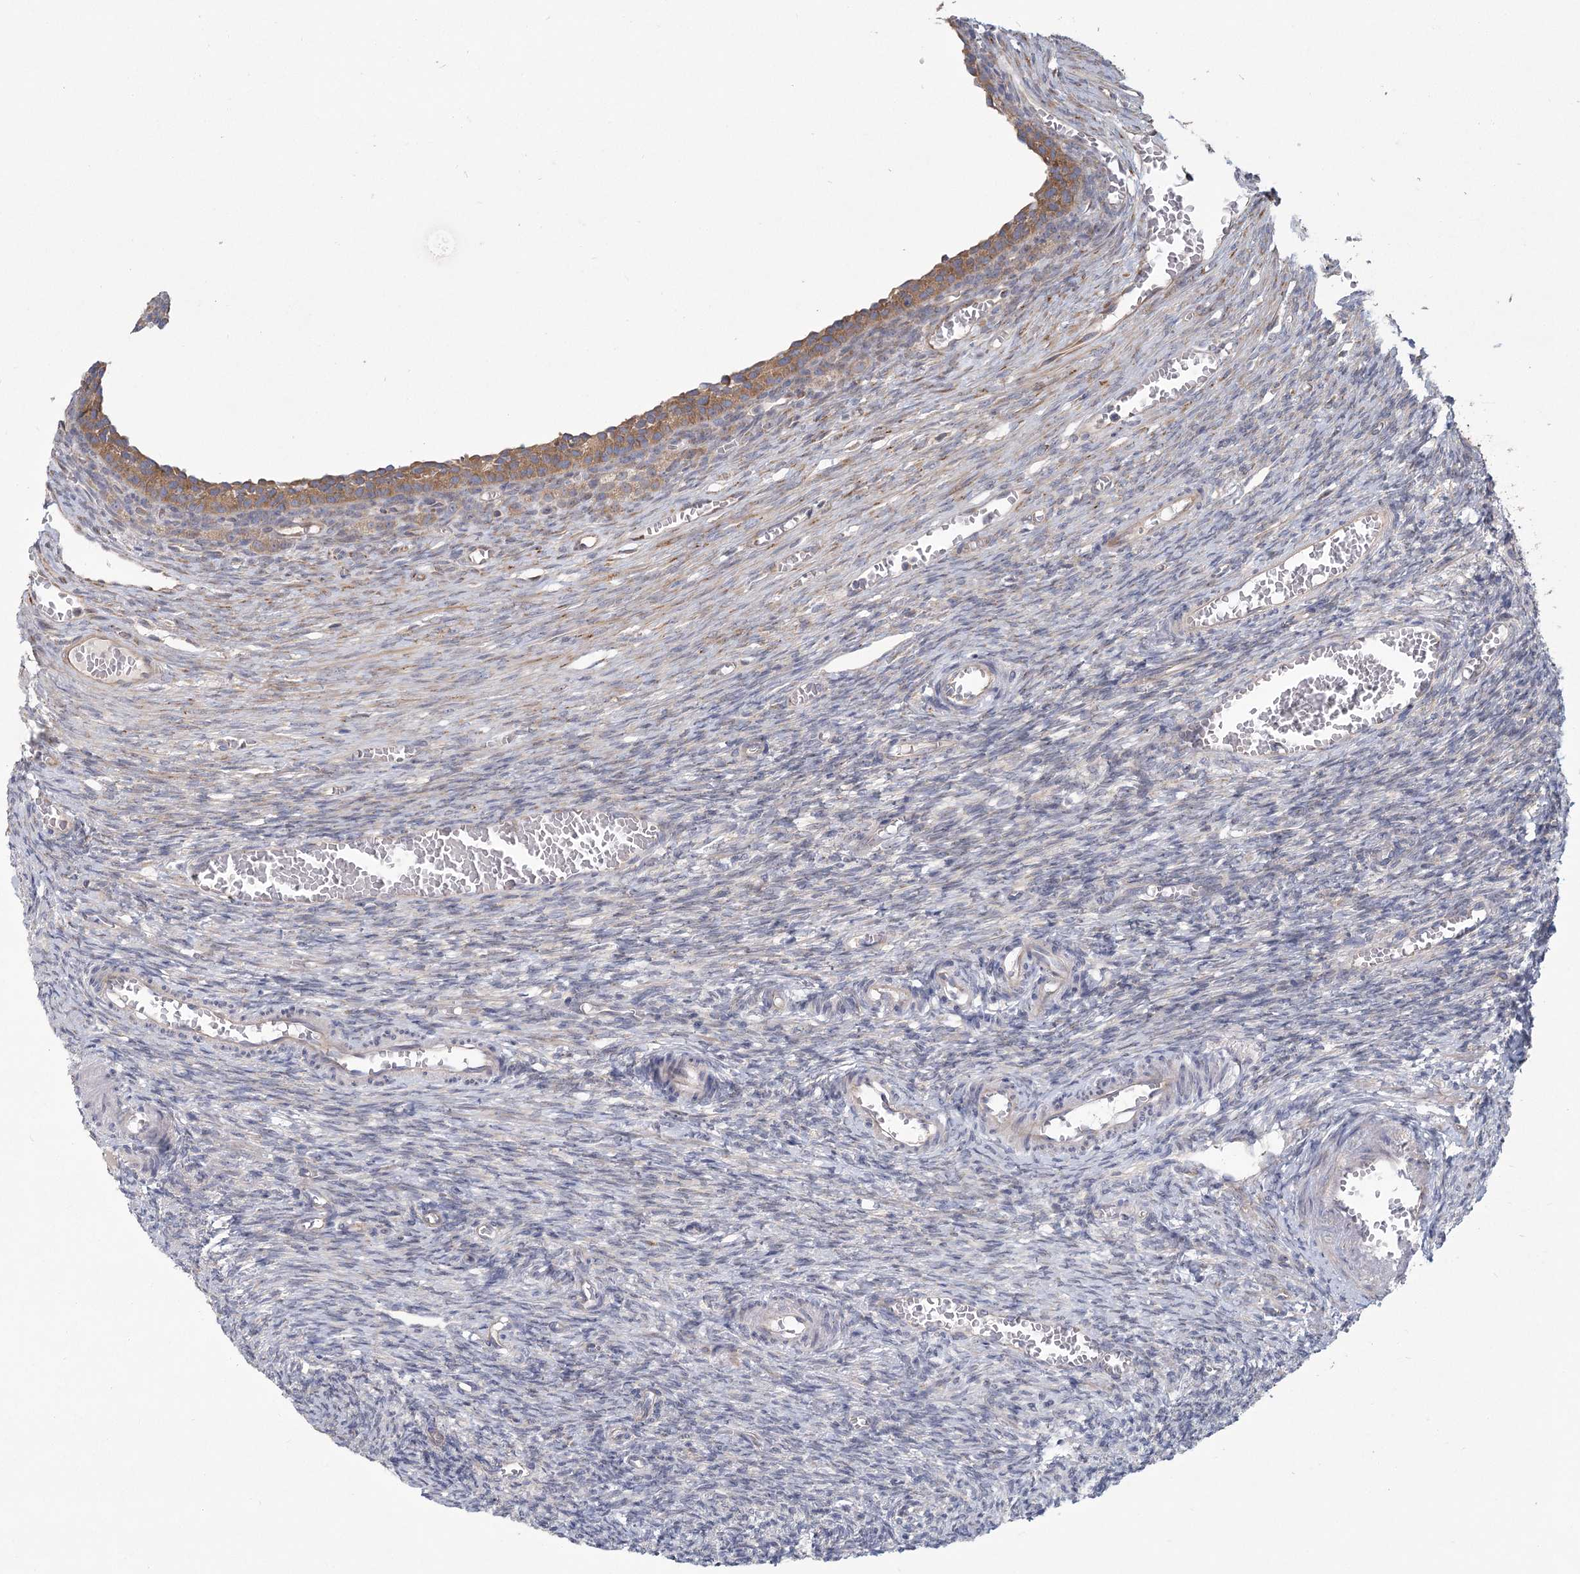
{"staining": {"intensity": "weak", "quantity": ">75%", "location": "cytoplasmic/membranous"}, "tissue": "ovary", "cell_type": "Follicle cells", "image_type": "normal", "snomed": [{"axis": "morphology", "description": "Normal tissue, NOS"}, {"axis": "topography", "description": "Ovary"}], "caption": "Brown immunohistochemical staining in unremarkable human ovary demonstrates weak cytoplasmic/membranous positivity in approximately >75% of follicle cells. (DAB (3,3'-diaminobenzidine) IHC, brown staining for protein, blue staining for nuclei).", "gene": "CNTLN", "patient": {"sex": "female", "age": 27}}